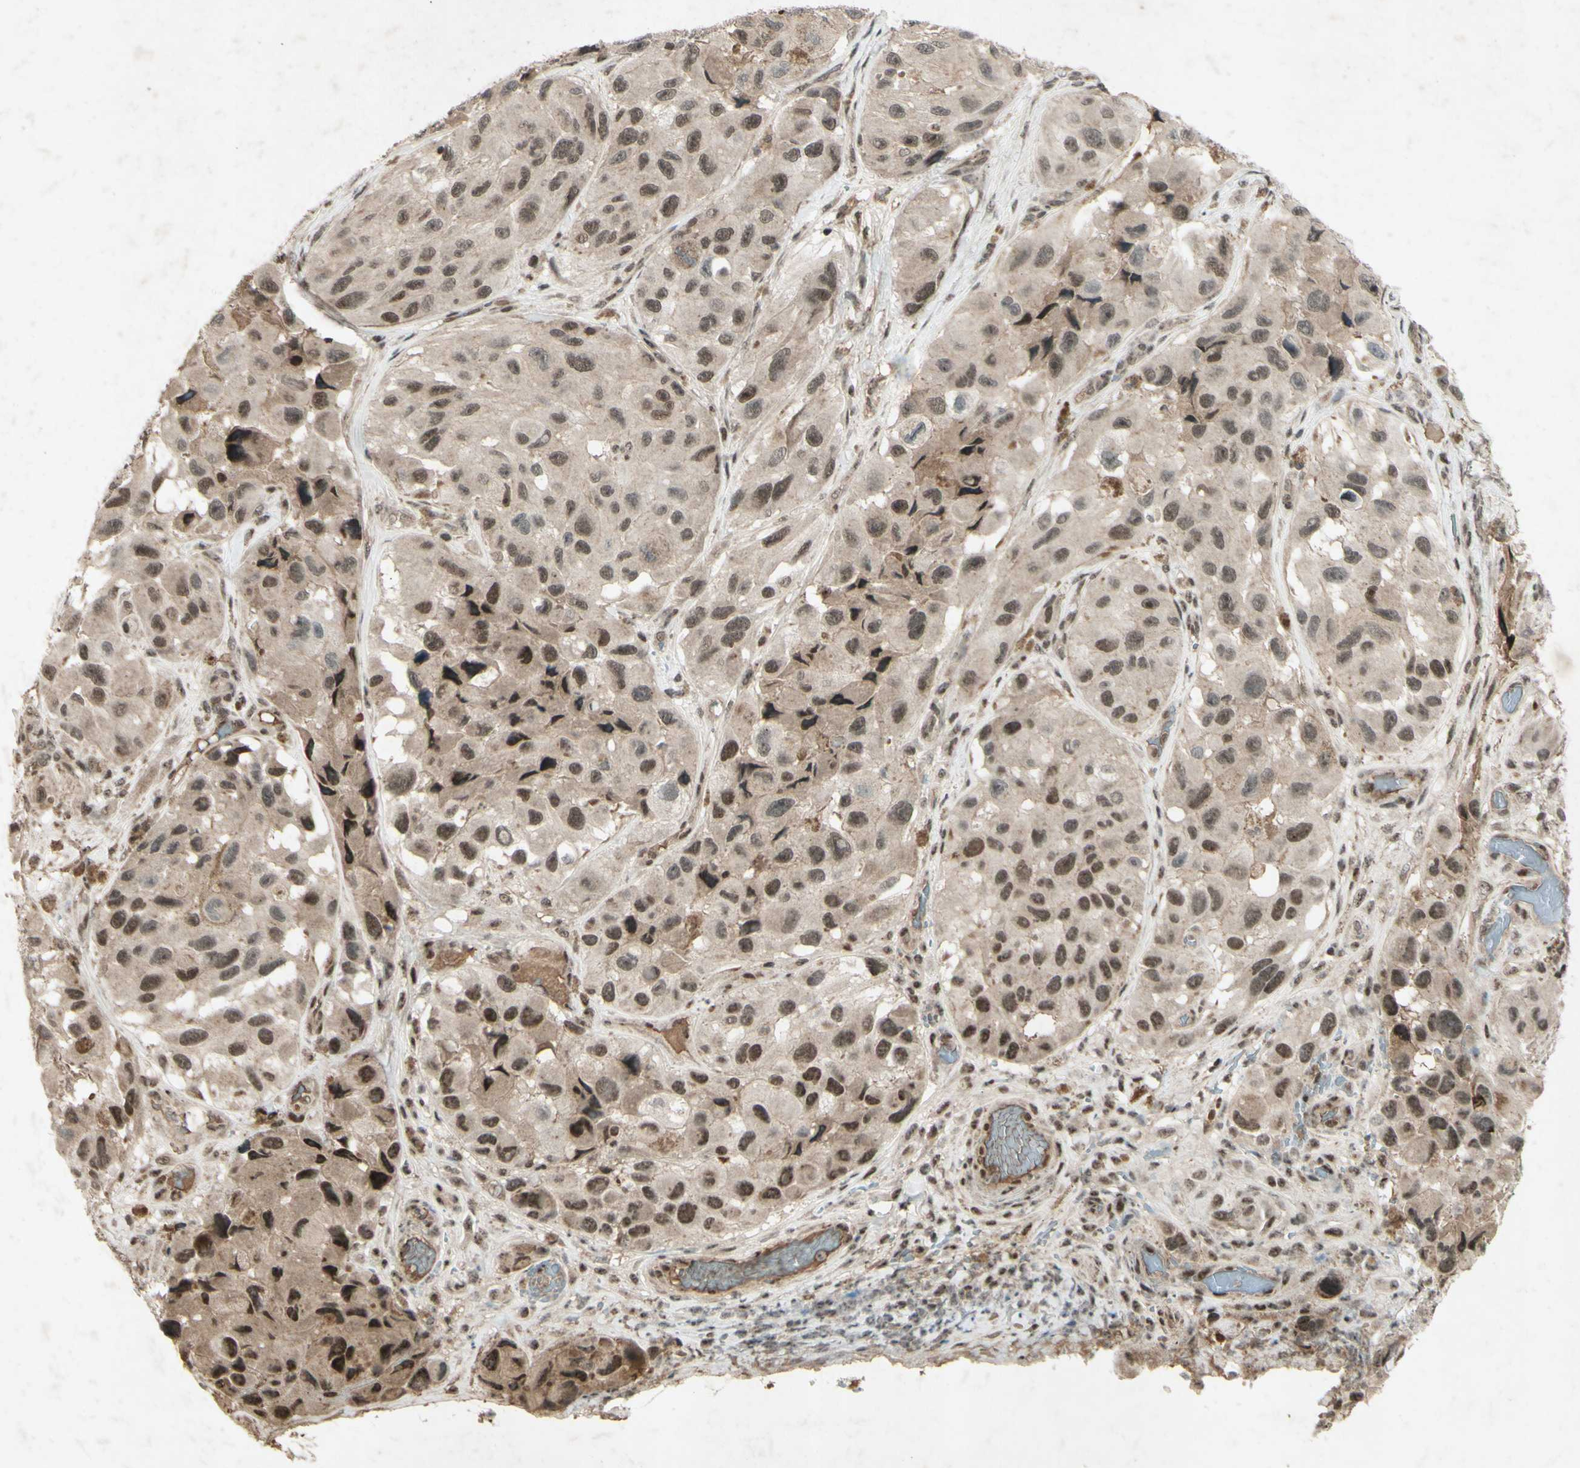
{"staining": {"intensity": "moderate", "quantity": "25%-75%", "location": "cytoplasmic/membranous,nuclear"}, "tissue": "melanoma", "cell_type": "Tumor cells", "image_type": "cancer", "snomed": [{"axis": "morphology", "description": "Malignant melanoma, NOS"}, {"axis": "topography", "description": "Skin"}], "caption": "An immunohistochemistry (IHC) photomicrograph of neoplastic tissue is shown. Protein staining in brown labels moderate cytoplasmic/membranous and nuclear positivity in malignant melanoma within tumor cells.", "gene": "SNW1", "patient": {"sex": "female", "age": 73}}